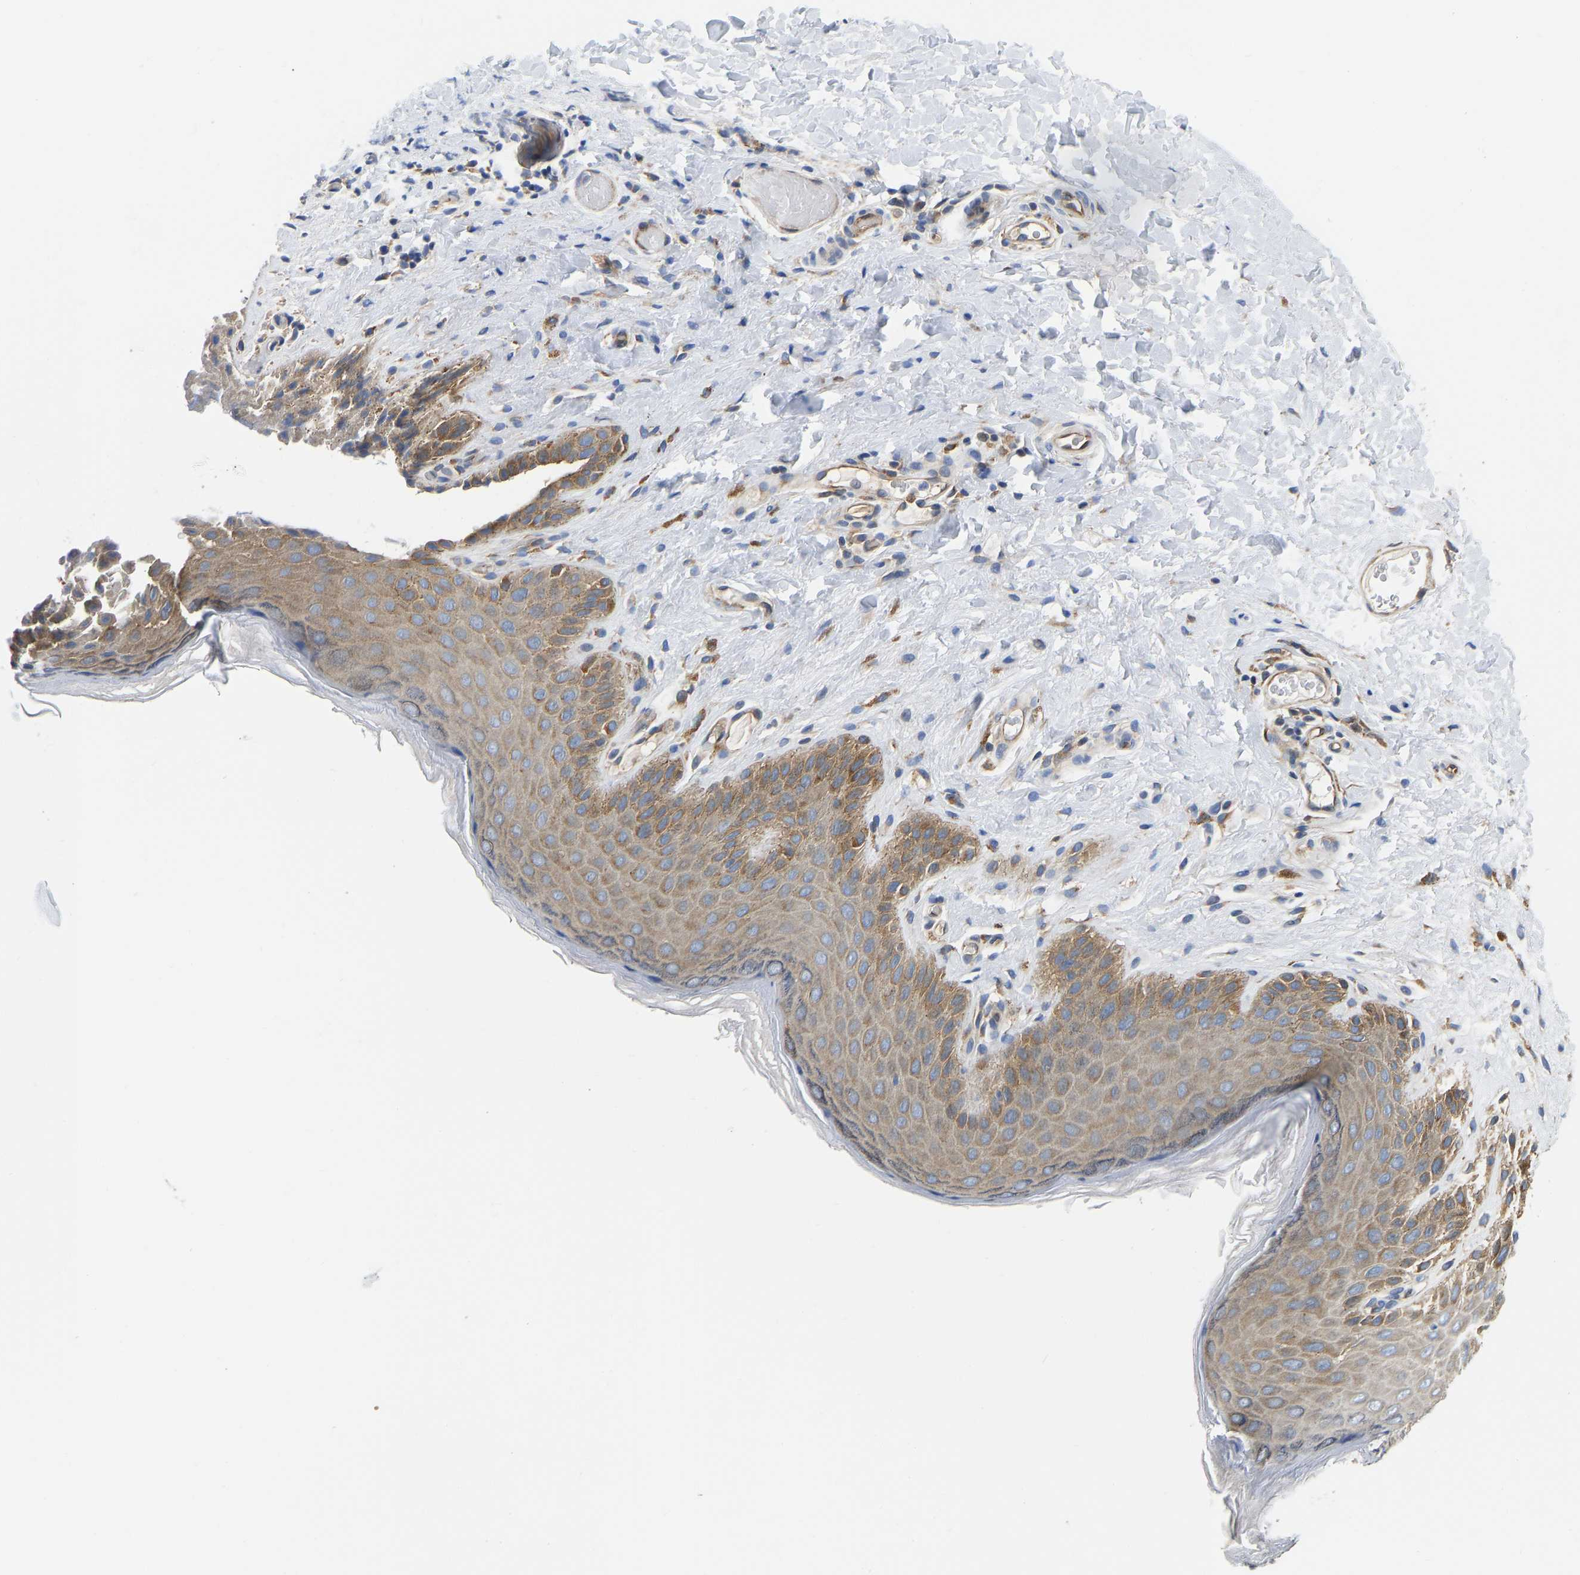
{"staining": {"intensity": "moderate", "quantity": "25%-75%", "location": "cytoplasmic/membranous"}, "tissue": "skin", "cell_type": "Epidermal cells", "image_type": "normal", "snomed": [{"axis": "morphology", "description": "Normal tissue, NOS"}, {"axis": "topography", "description": "Anal"}], "caption": "An IHC micrograph of unremarkable tissue is shown. Protein staining in brown highlights moderate cytoplasmic/membranous positivity in skin within epidermal cells.", "gene": "FLNB", "patient": {"sex": "male", "age": 44}}